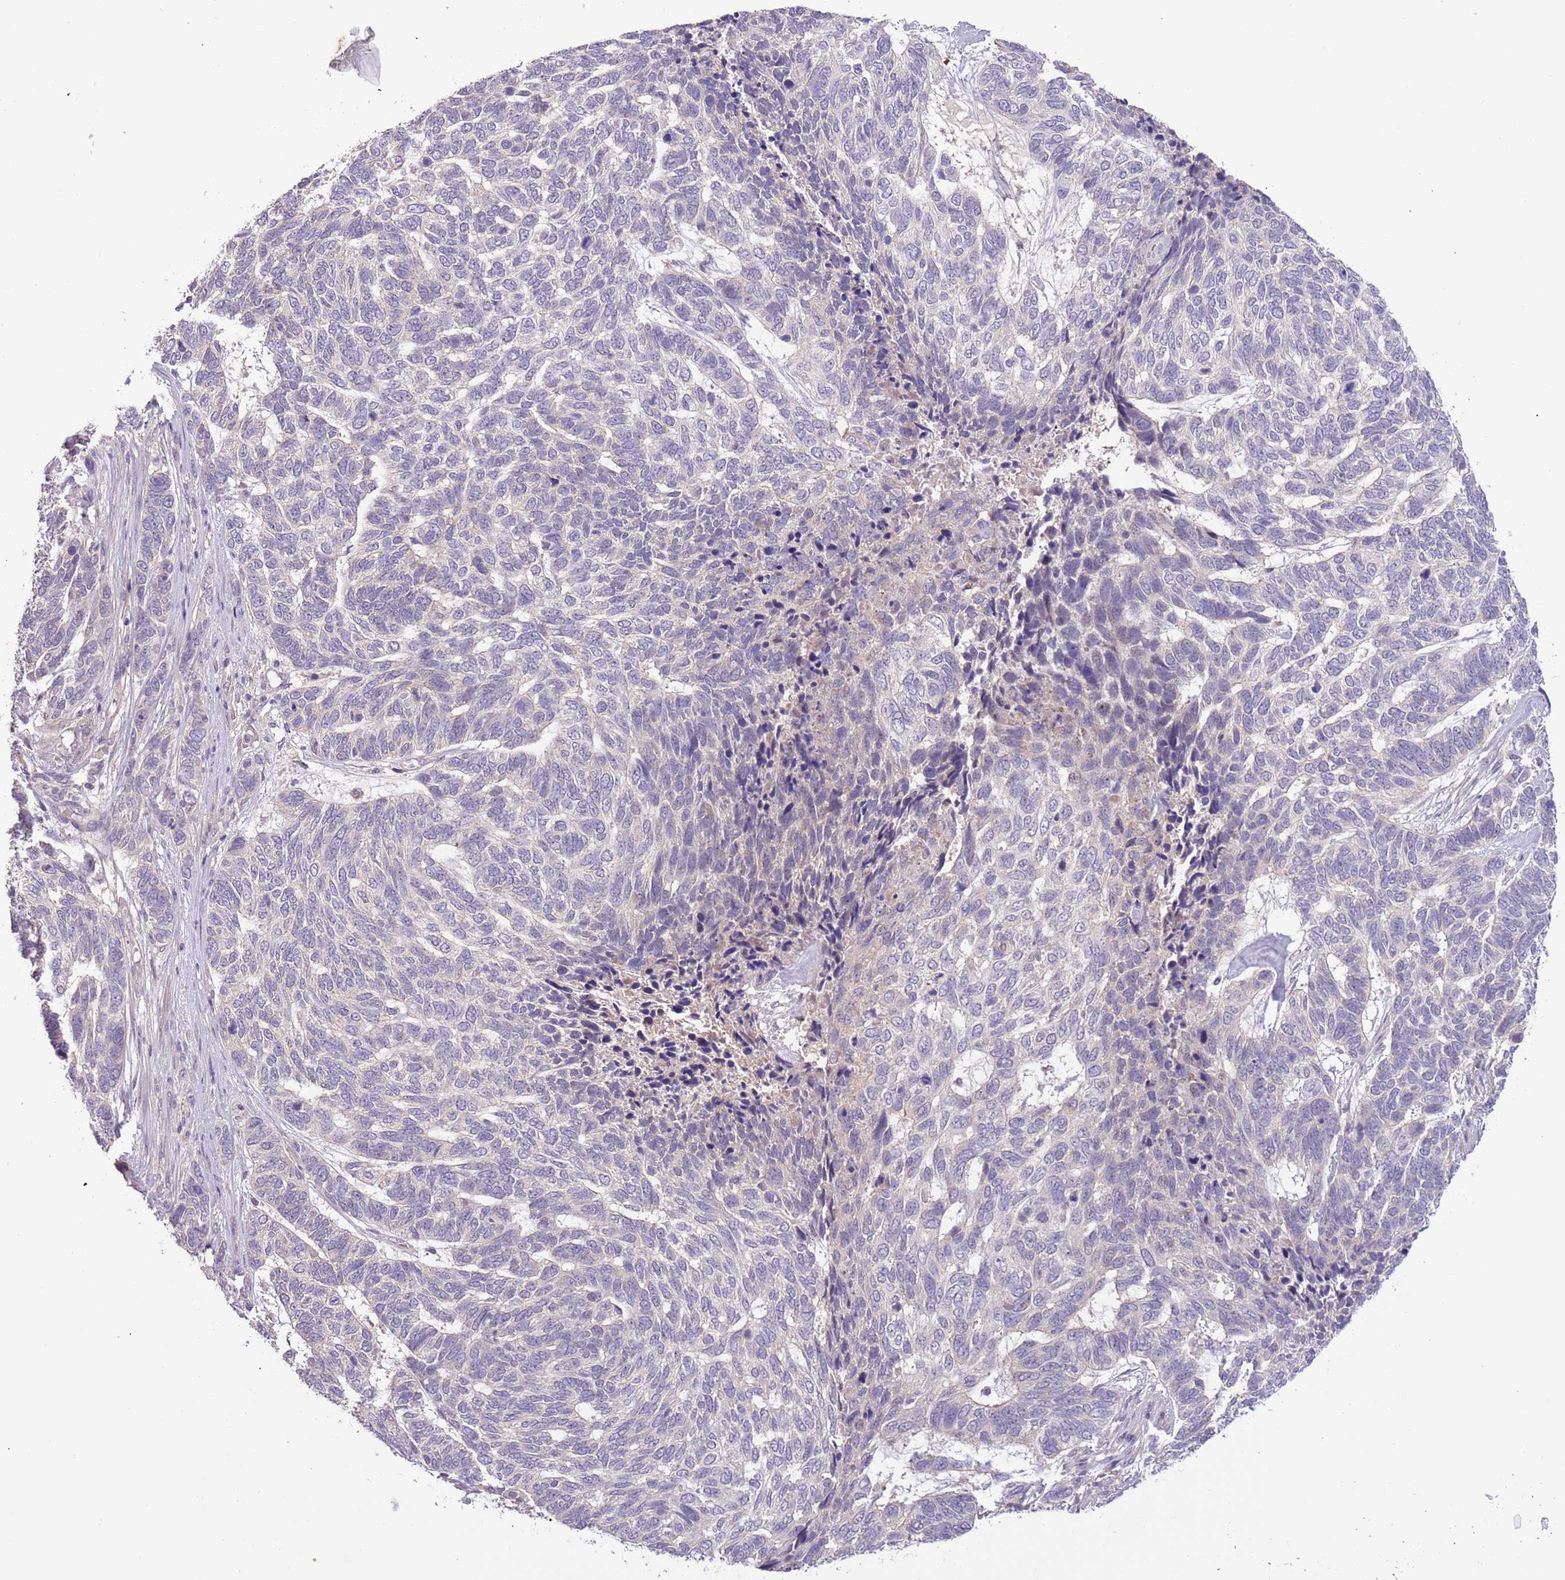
{"staining": {"intensity": "negative", "quantity": "none", "location": "none"}, "tissue": "skin cancer", "cell_type": "Tumor cells", "image_type": "cancer", "snomed": [{"axis": "morphology", "description": "Basal cell carcinoma"}, {"axis": "topography", "description": "Skin"}], "caption": "DAB immunohistochemical staining of skin basal cell carcinoma reveals no significant staining in tumor cells.", "gene": "SHROOM3", "patient": {"sex": "female", "age": 65}}